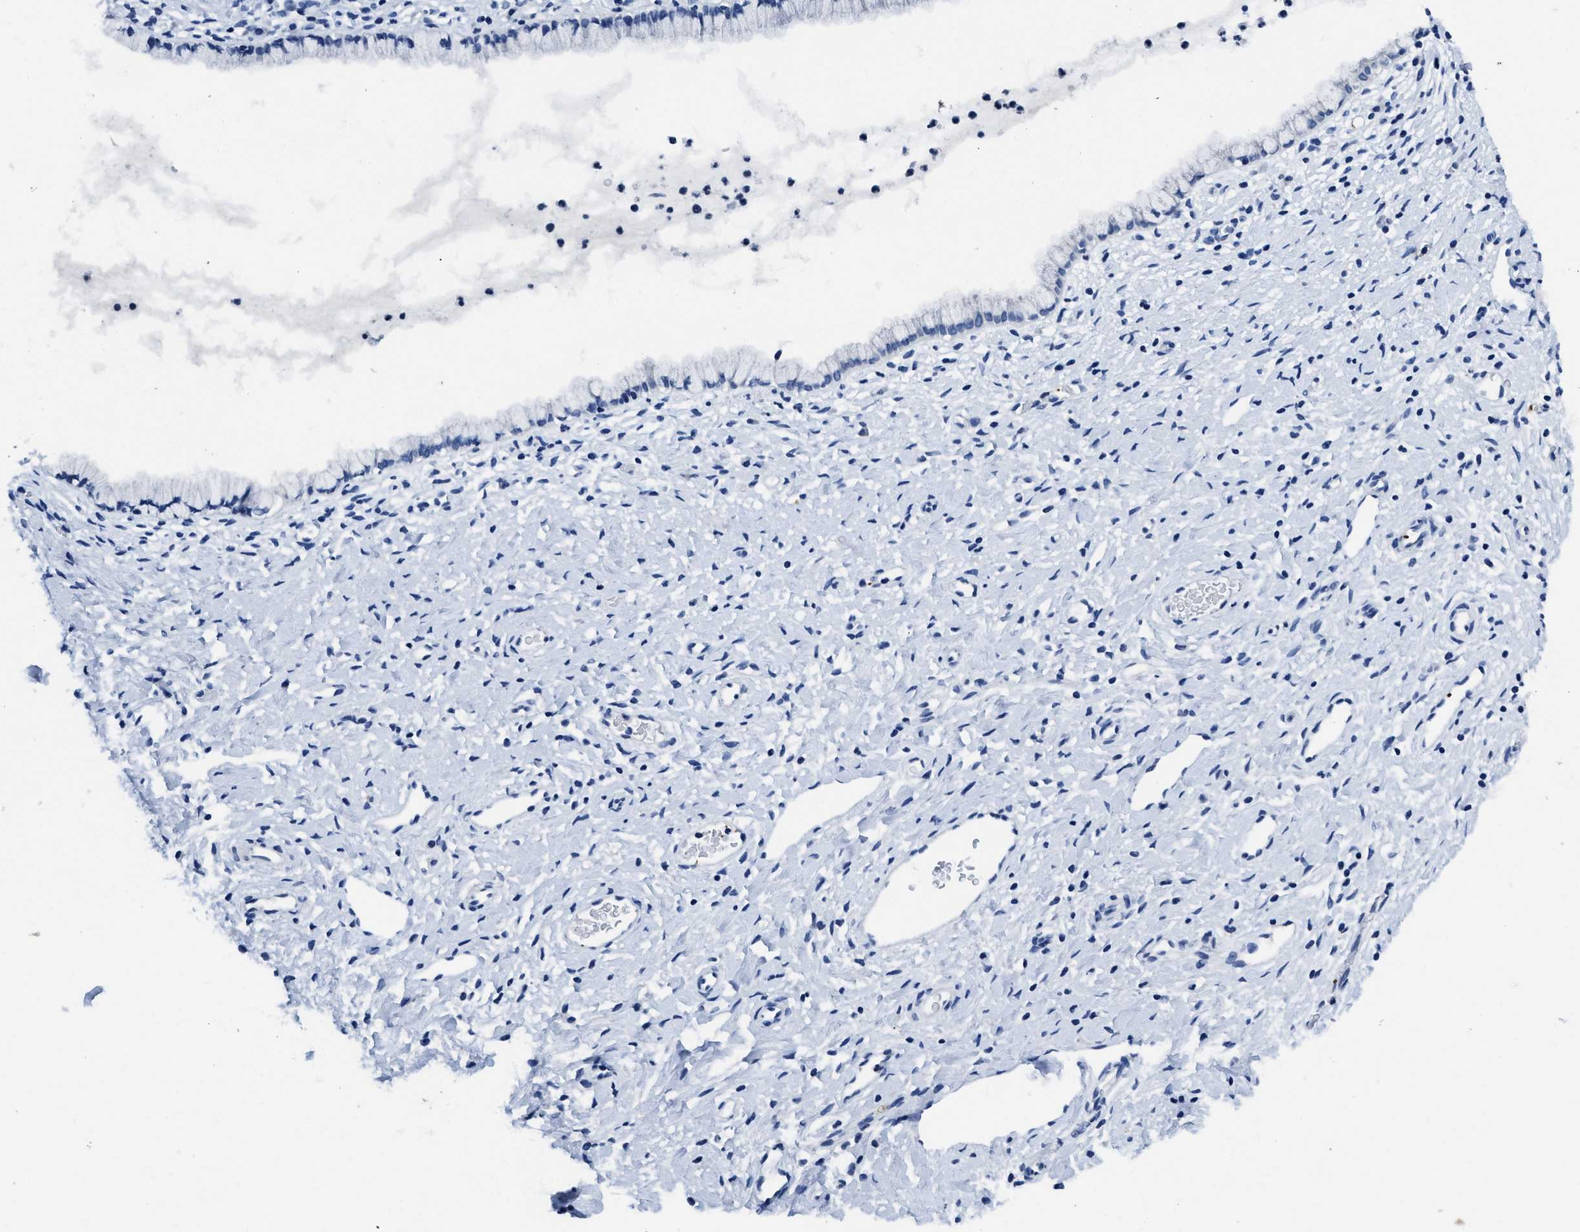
{"staining": {"intensity": "negative", "quantity": "none", "location": "none"}, "tissue": "cervix", "cell_type": "Glandular cells", "image_type": "normal", "snomed": [{"axis": "morphology", "description": "Normal tissue, NOS"}, {"axis": "topography", "description": "Cervix"}], "caption": "IHC histopathology image of normal cervix: human cervix stained with DAB reveals no significant protein positivity in glandular cells. The staining is performed using DAB brown chromogen with nuclei counter-stained in using hematoxylin.", "gene": "ITGA2B", "patient": {"sex": "female", "age": 72}}